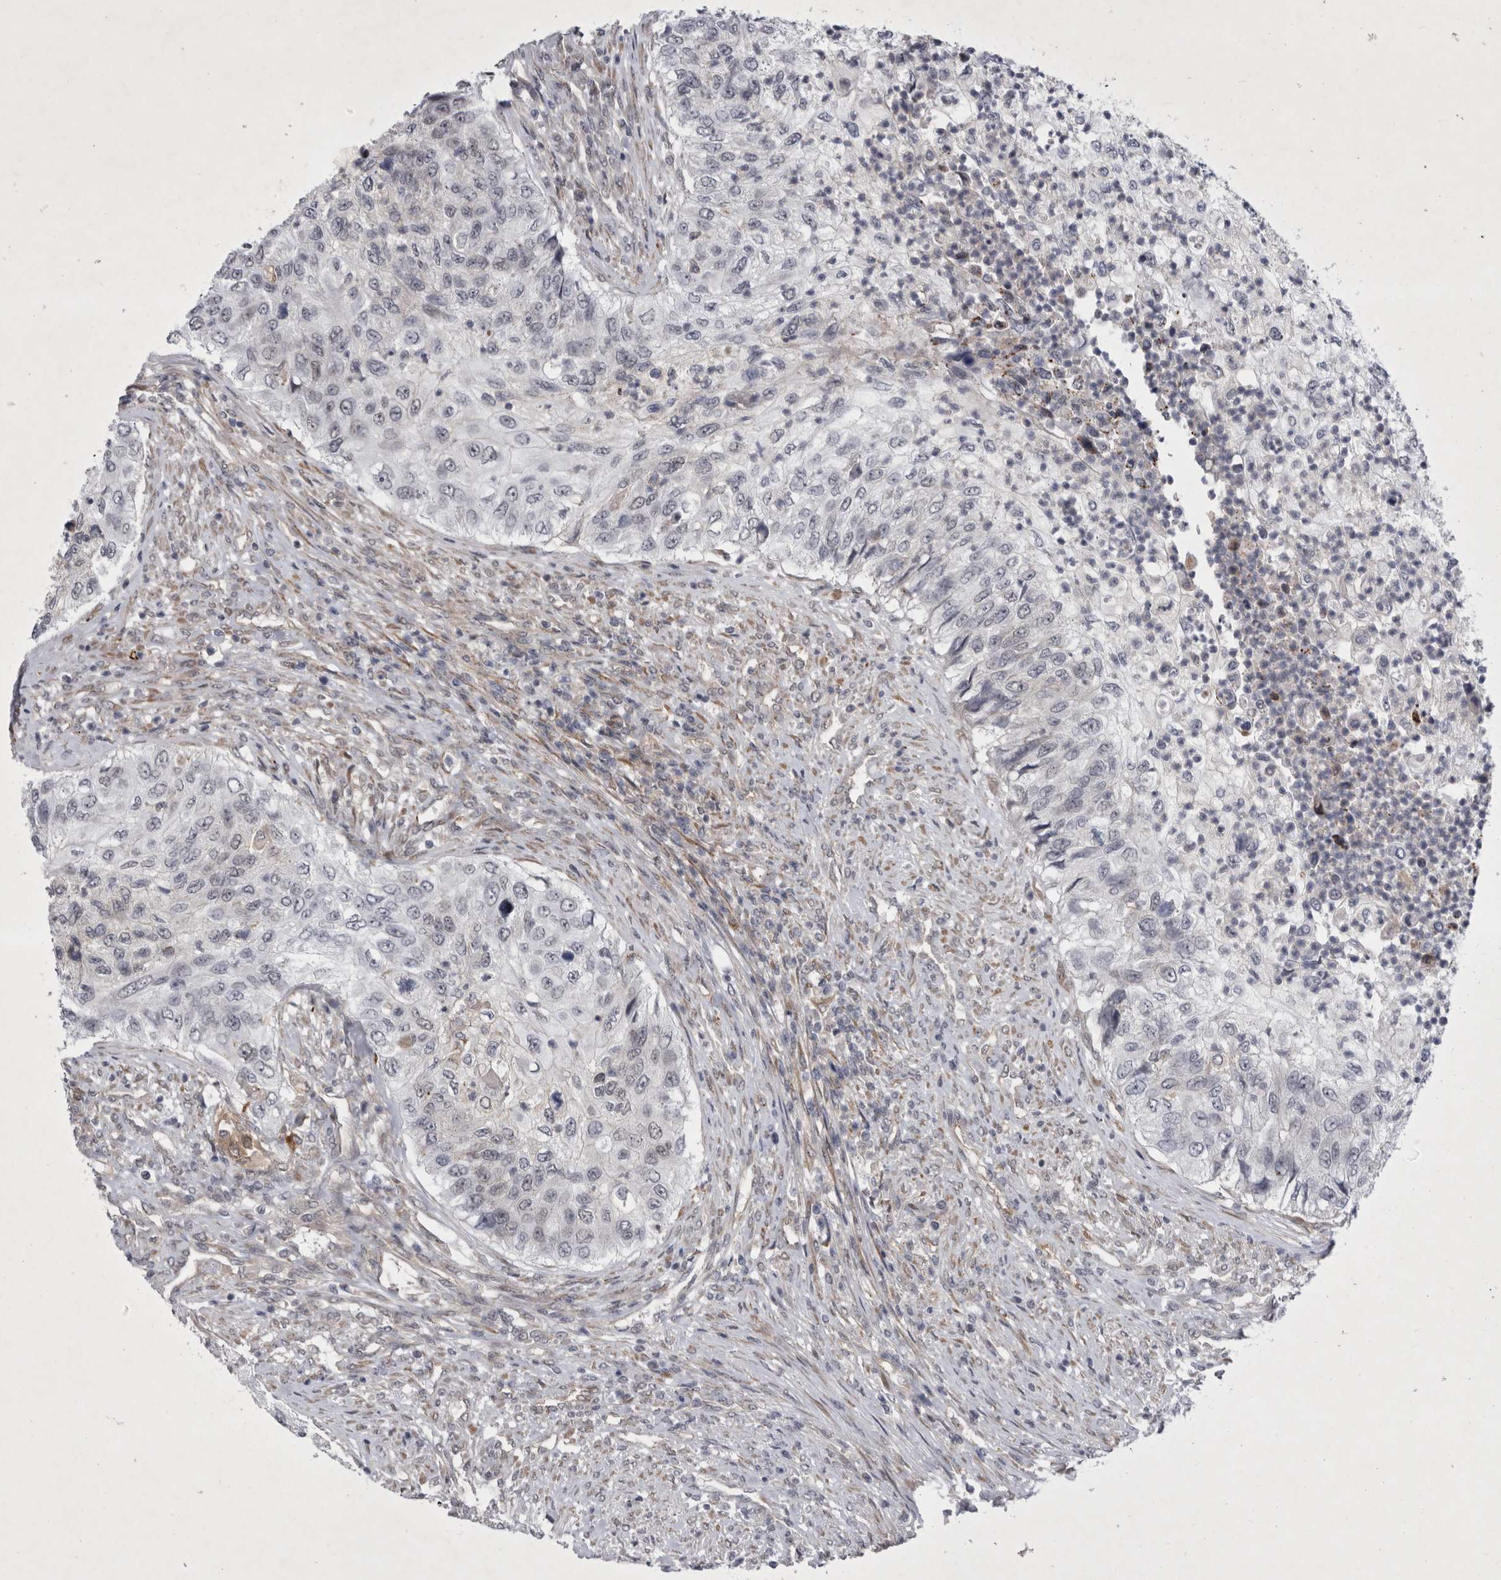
{"staining": {"intensity": "negative", "quantity": "none", "location": "none"}, "tissue": "urothelial cancer", "cell_type": "Tumor cells", "image_type": "cancer", "snomed": [{"axis": "morphology", "description": "Urothelial carcinoma, High grade"}, {"axis": "topography", "description": "Urinary bladder"}], "caption": "Immunohistochemical staining of human urothelial cancer shows no significant expression in tumor cells.", "gene": "PARP11", "patient": {"sex": "female", "age": 60}}